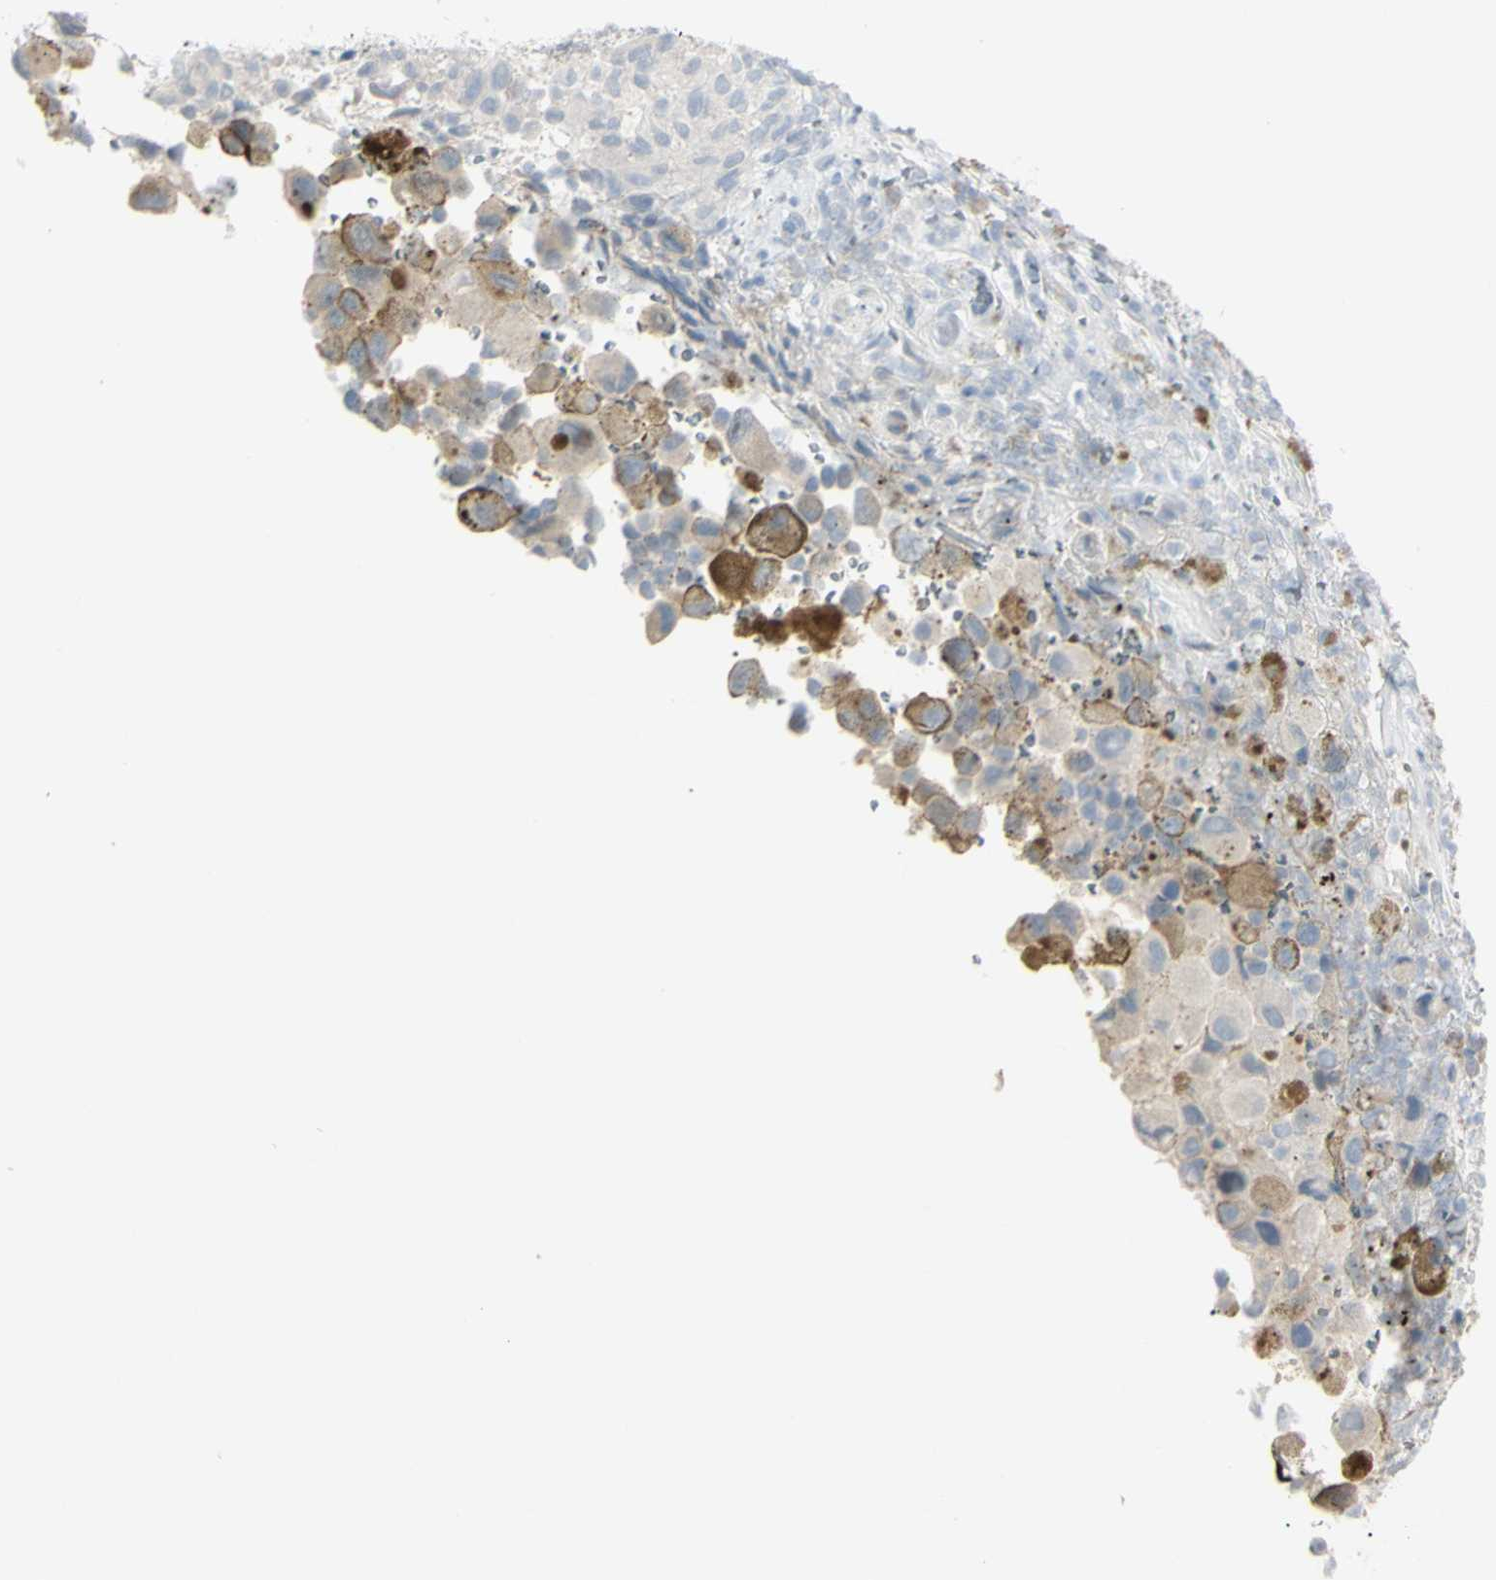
{"staining": {"intensity": "negative", "quantity": "none", "location": "none"}, "tissue": "melanoma", "cell_type": "Tumor cells", "image_type": "cancer", "snomed": [{"axis": "morphology", "description": "Malignant melanoma, NOS"}, {"axis": "topography", "description": "Skin"}], "caption": "Image shows no significant protein staining in tumor cells of melanoma. (DAB immunohistochemistry visualized using brightfield microscopy, high magnification).", "gene": "PIP", "patient": {"sex": "female", "age": 73}}